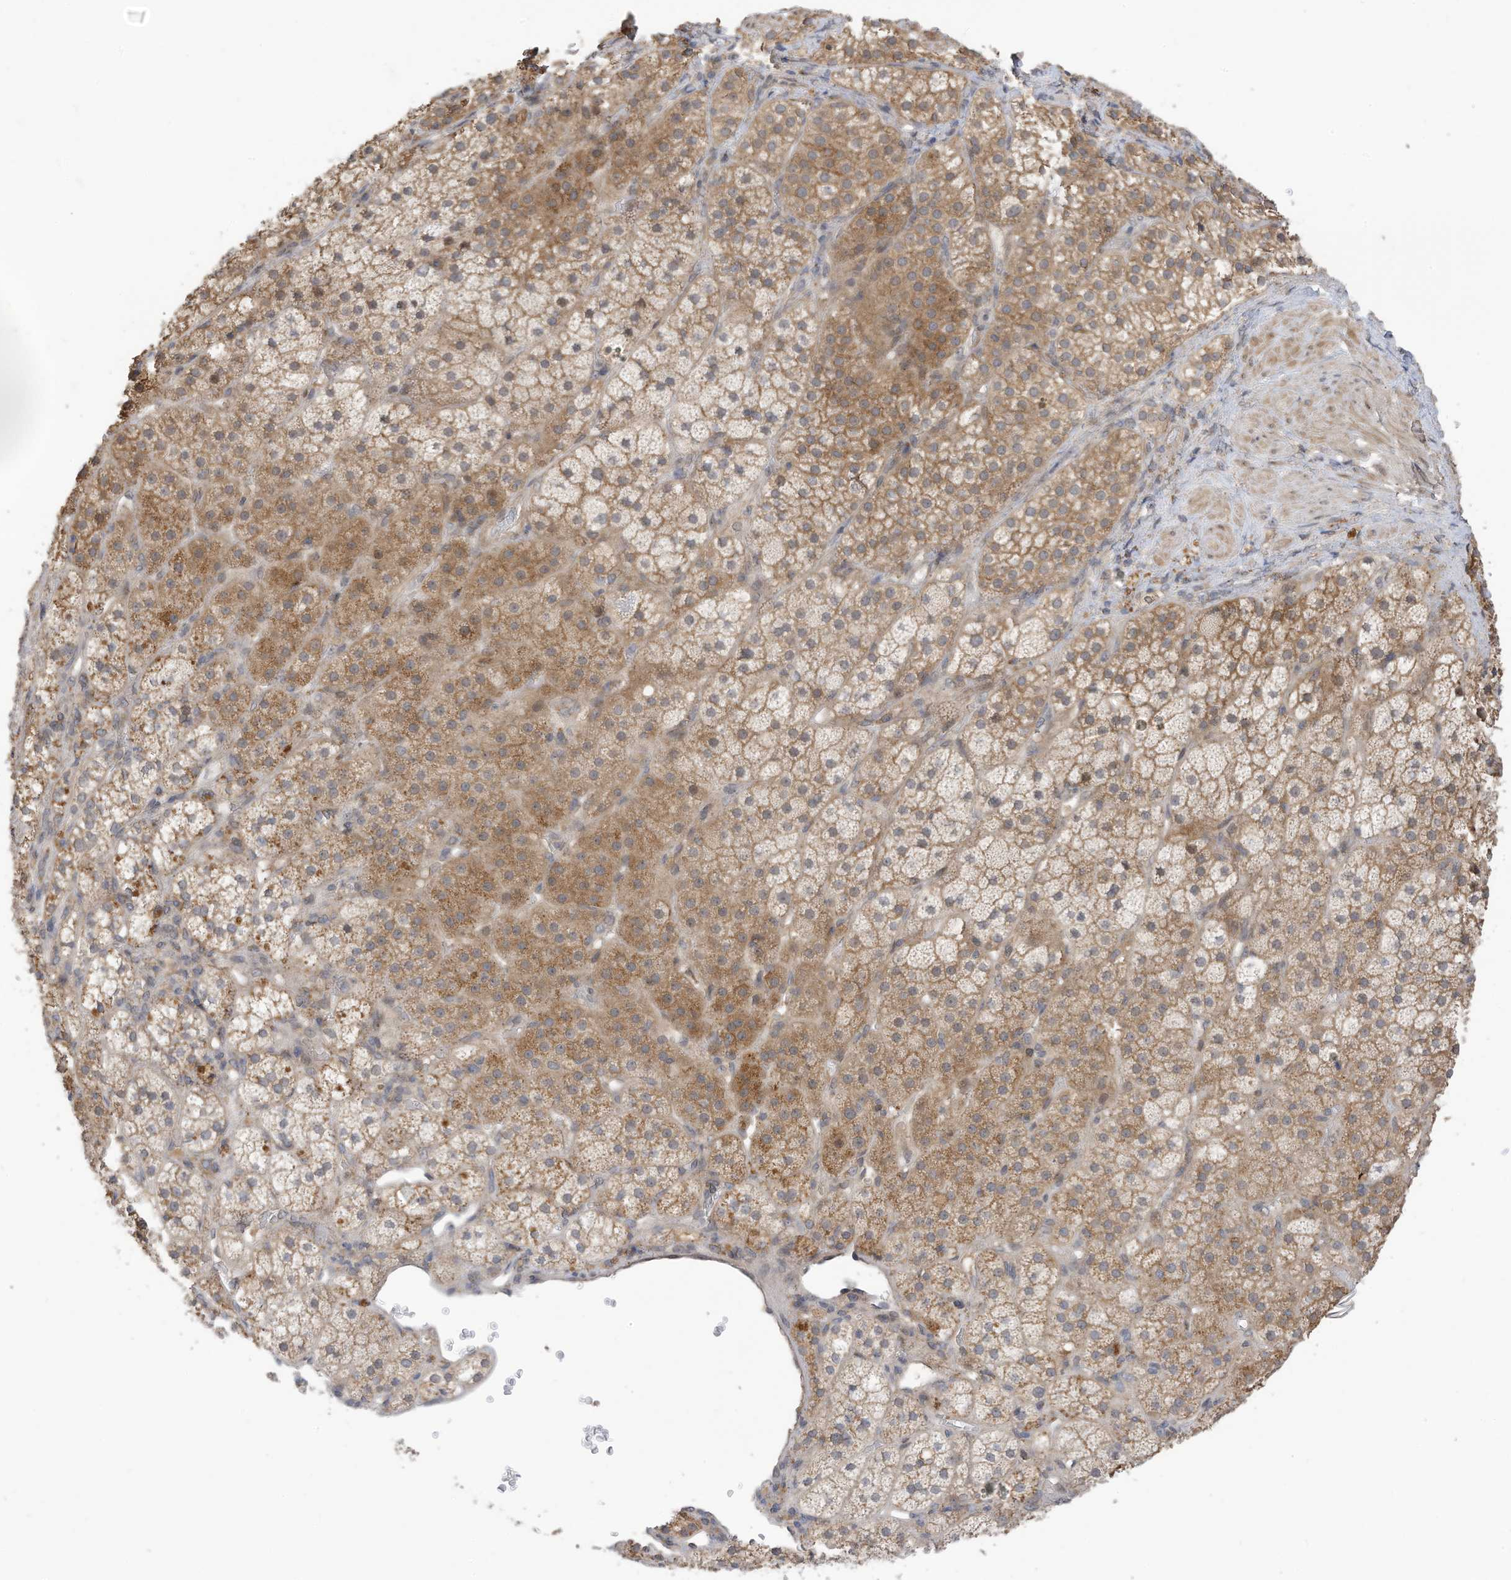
{"staining": {"intensity": "moderate", "quantity": ">75%", "location": "cytoplasmic/membranous"}, "tissue": "adrenal gland", "cell_type": "Glandular cells", "image_type": "normal", "snomed": [{"axis": "morphology", "description": "Normal tissue, NOS"}, {"axis": "topography", "description": "Adrenal gland"}], "caption": "Protein analysis of unremarkable adrenal gland exhibits moderate cytoplasmic/membranous staining in approximately >75% of glandular cells. The staining was performed using DAB to visualize the protein expression in brown, while the nuclei were stained in blue with hematoxylin (Magnification: 20x).", "gene": "REC8", "patient": {"sex": "male", "age": 57}}